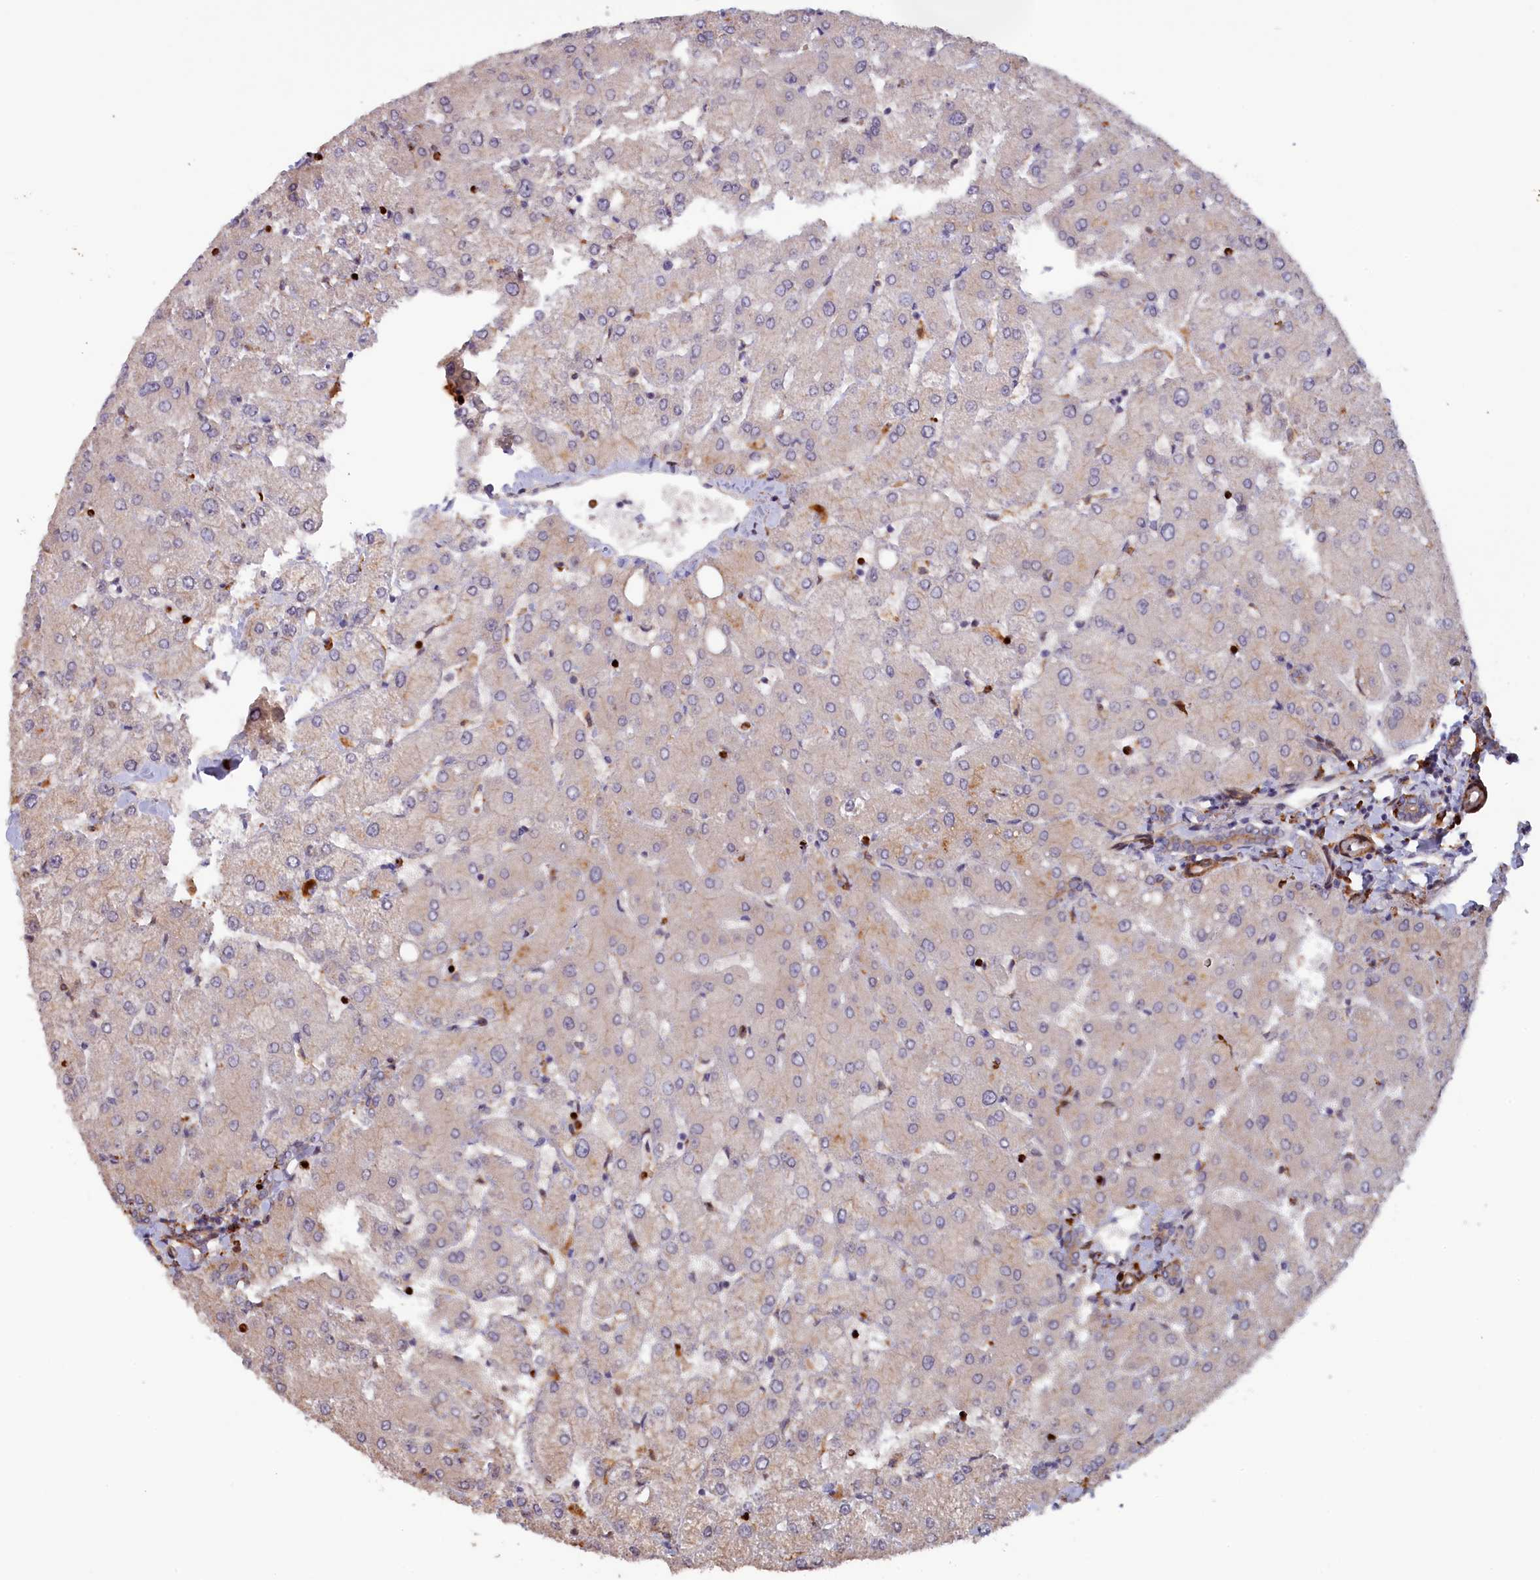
{"staining": {"intensity": "weak", "quantity": ">75%", "location": "cytoplasmic/membranous"}, "tissue": "liver", "cell_type": "Cholangiocytes", "image_type": "normal", "snomed": [{"axis": "morphology", "description": "Normal tissue, NOS"}, {"axis": "topography", "description": "Liver"}], "caption": "Cholangiocytes show weak cytoplasmic/membranous expression in approximately >75% of cells in unremarkable liver. (IHC, brightfield microscopy, high magnification).", "gene": "FERMT1", "patient": {"sex": "female", "age": 54}}